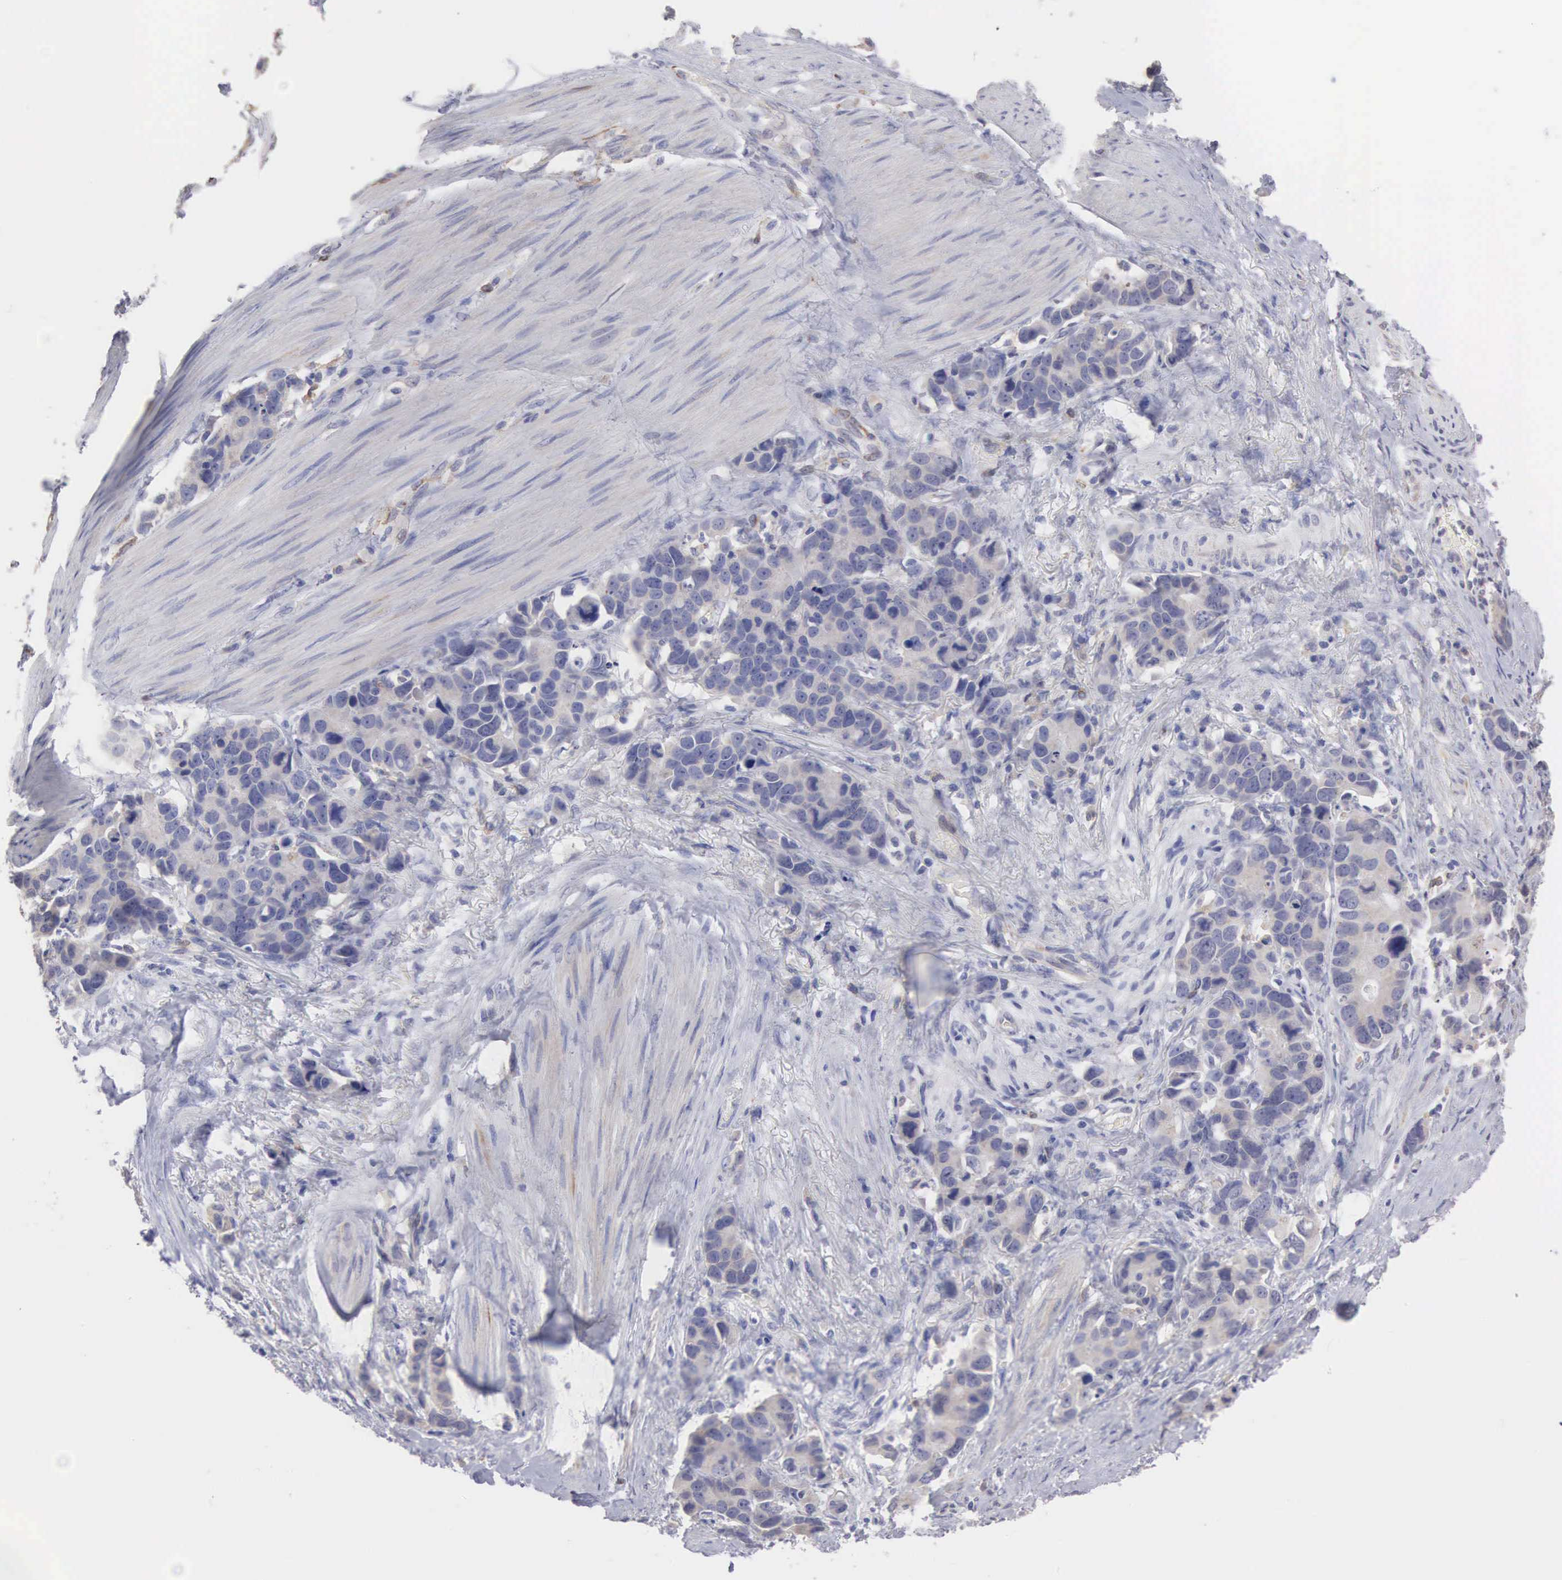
{"staining": {"intensity": "negative", "quantity": "none", "location": "none"}, "tissue": "stomach cancer", "cell_type": "Tumor cells", "image_type": "cancer", "snomed": [{"axis": "morphology", "description": "Adenocarcinoma, NOS"}, {"axis": "topography", "description": "Stomach, upper"}], "caption": "This is an IHC micrograph of human stomach cancer (adenocarcinoma). There is no staining in tumor cells.", "gene": "LIN52", "patient": {"sex": "male", "age": 71}}